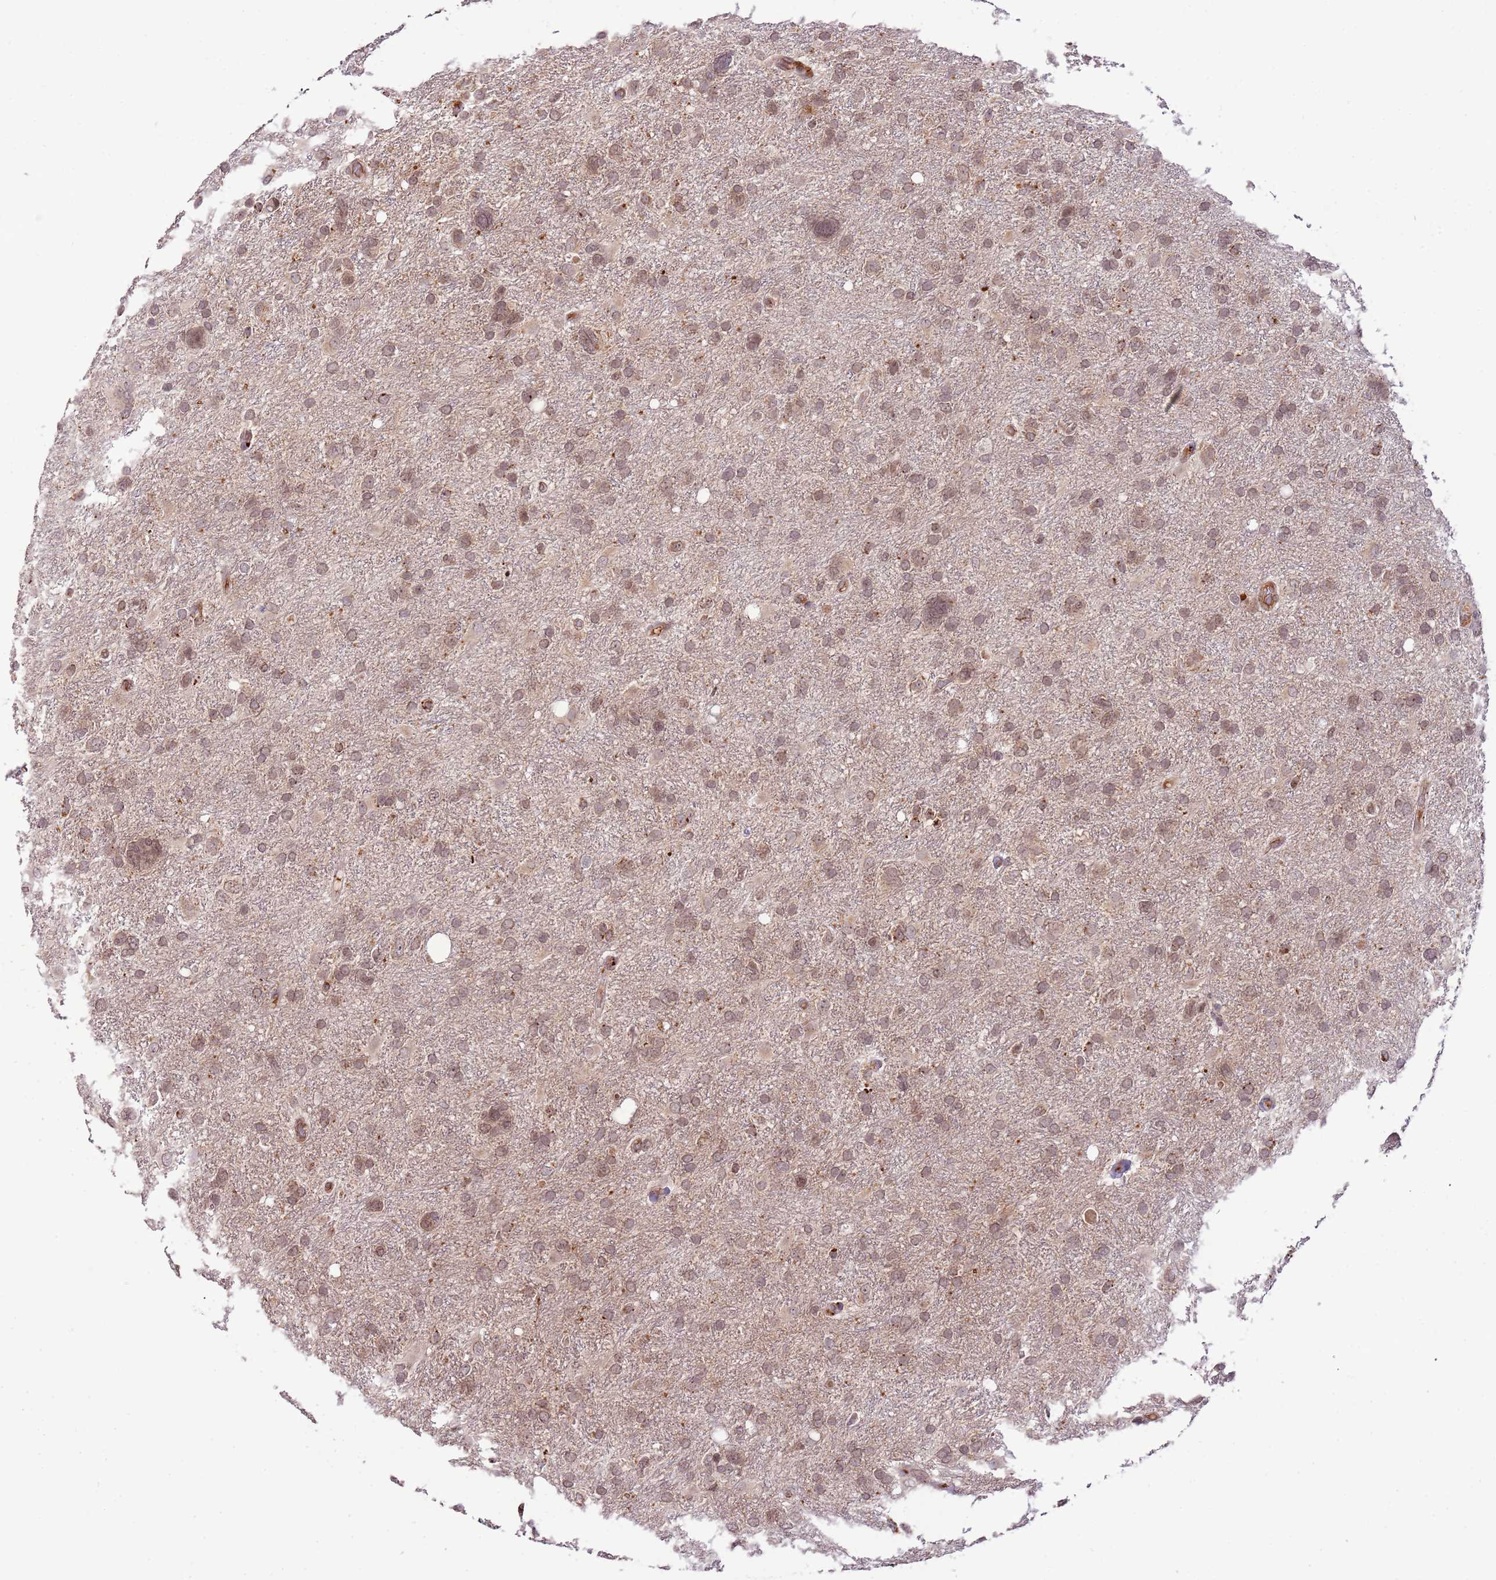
{"staining": {"intensity": "weak", "quantity": ">75%", "location": "cytoplasmic/membranous,nuclear"}, "tissue": "glioma", "cell_type": "Tumor cells", "image_type": "cancer", "snomed": [{"axis": "morphology", "description": "Glioma, malignant, High grade"}, {"axis": "topography", "description": "Brain"}], "caption": "Brown immunohistochemical staining in glioma exhibits weak cytoplasmic/membranous and nuclear staining in approximately >75% of tumor cells.", "gene": "SAMSN1", "patient": {"sex": "male", "age": 61}}